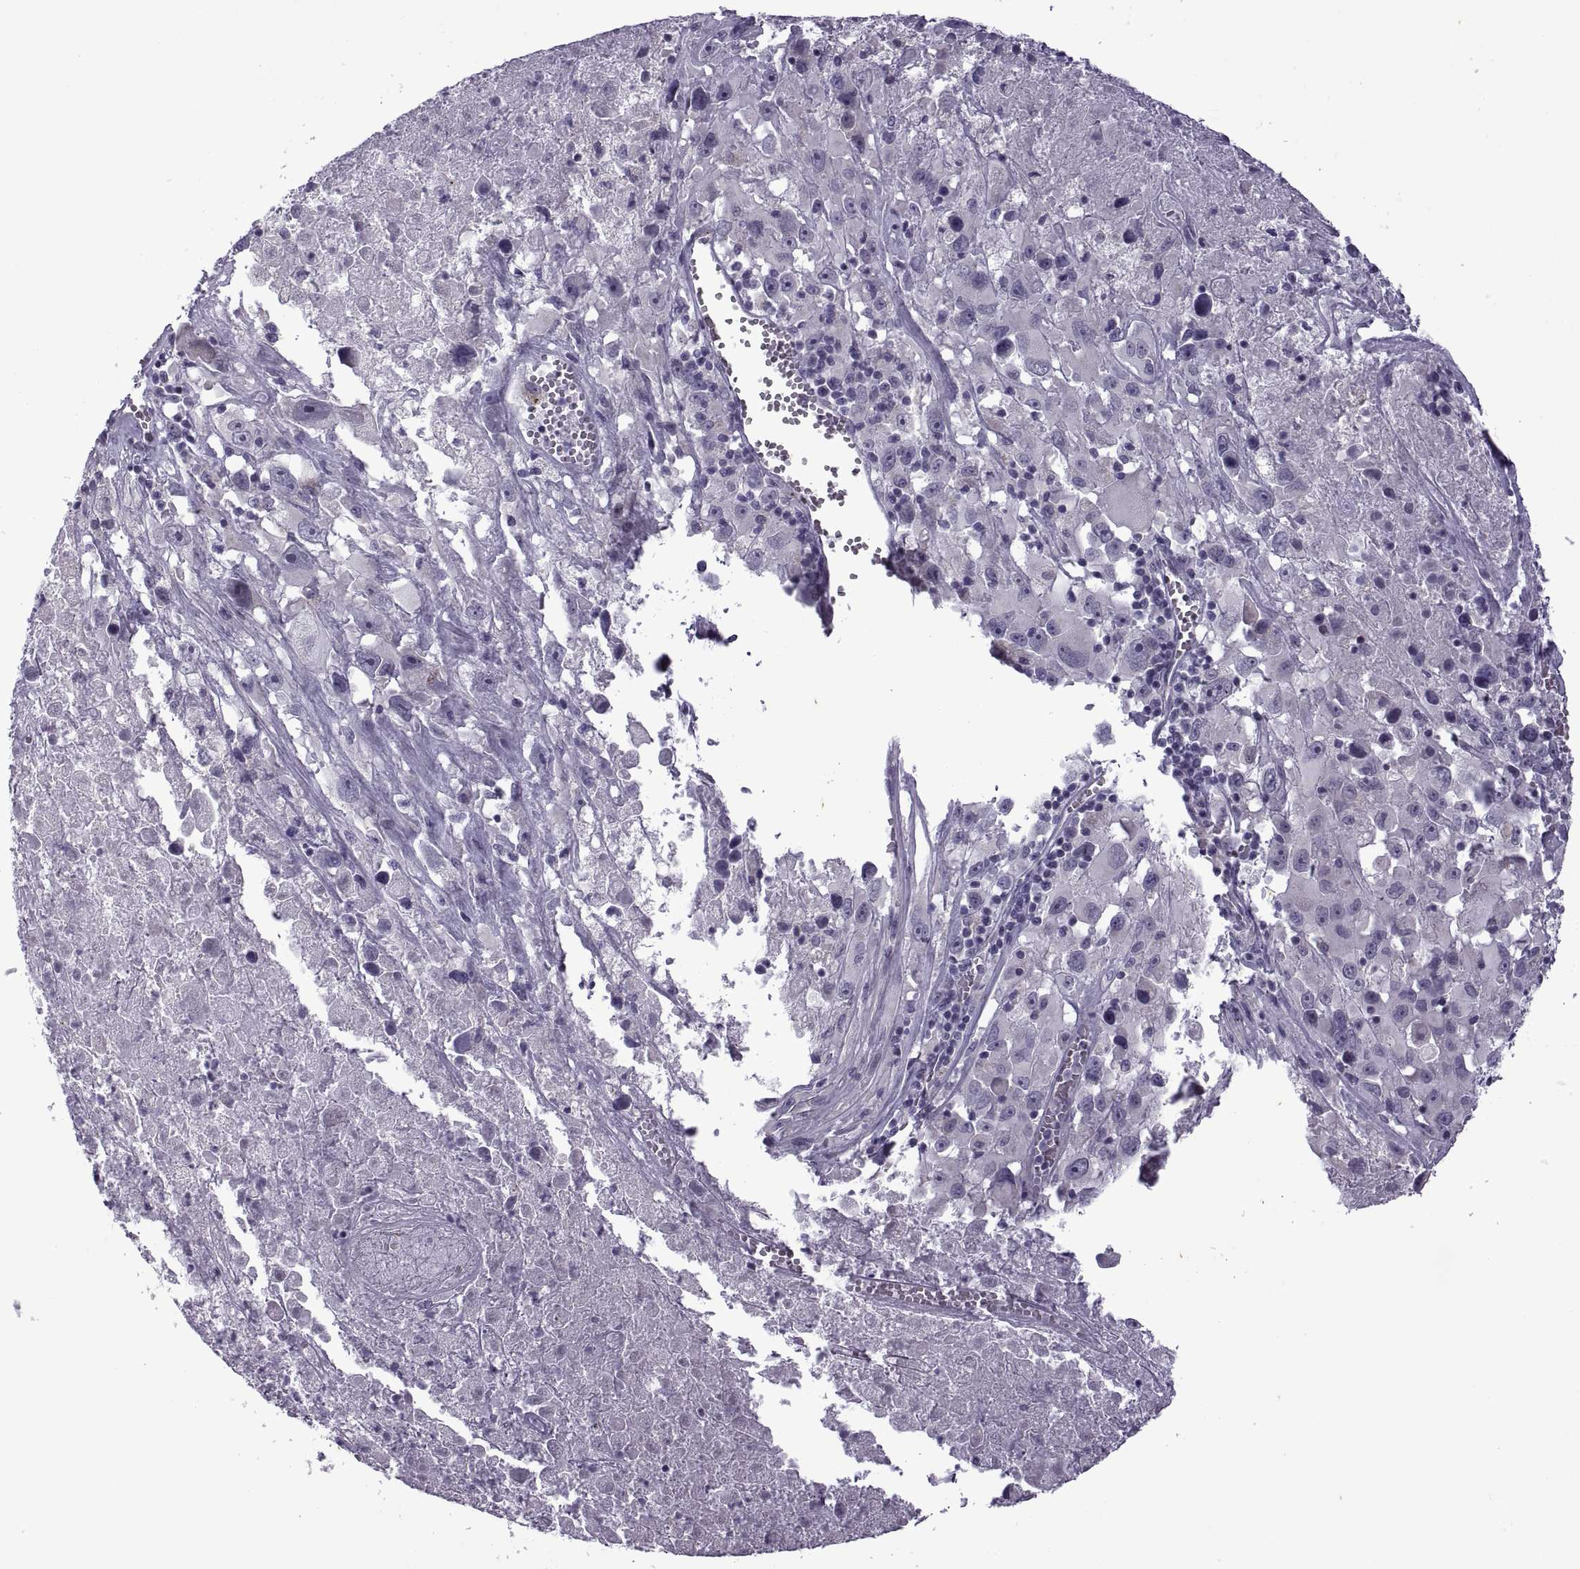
{"staining": {"intensity": "negative", "quantity": "none", "location": "none"}, "tissue": "melanoma", "cell_type": "Tumor cells", "image_type": "cancer", "snomed": [{"axis": "morphology", "description": "Malignant melanoma, Metastatic site"}, {"axis": "topography", "description": "Lymph node"}], "caption": "Tumor cells are negative for protein expression in human malignant melanoma (metastatic site).", "gene": "RIPK4", "patient": {"sex": "male", "age": 50}}